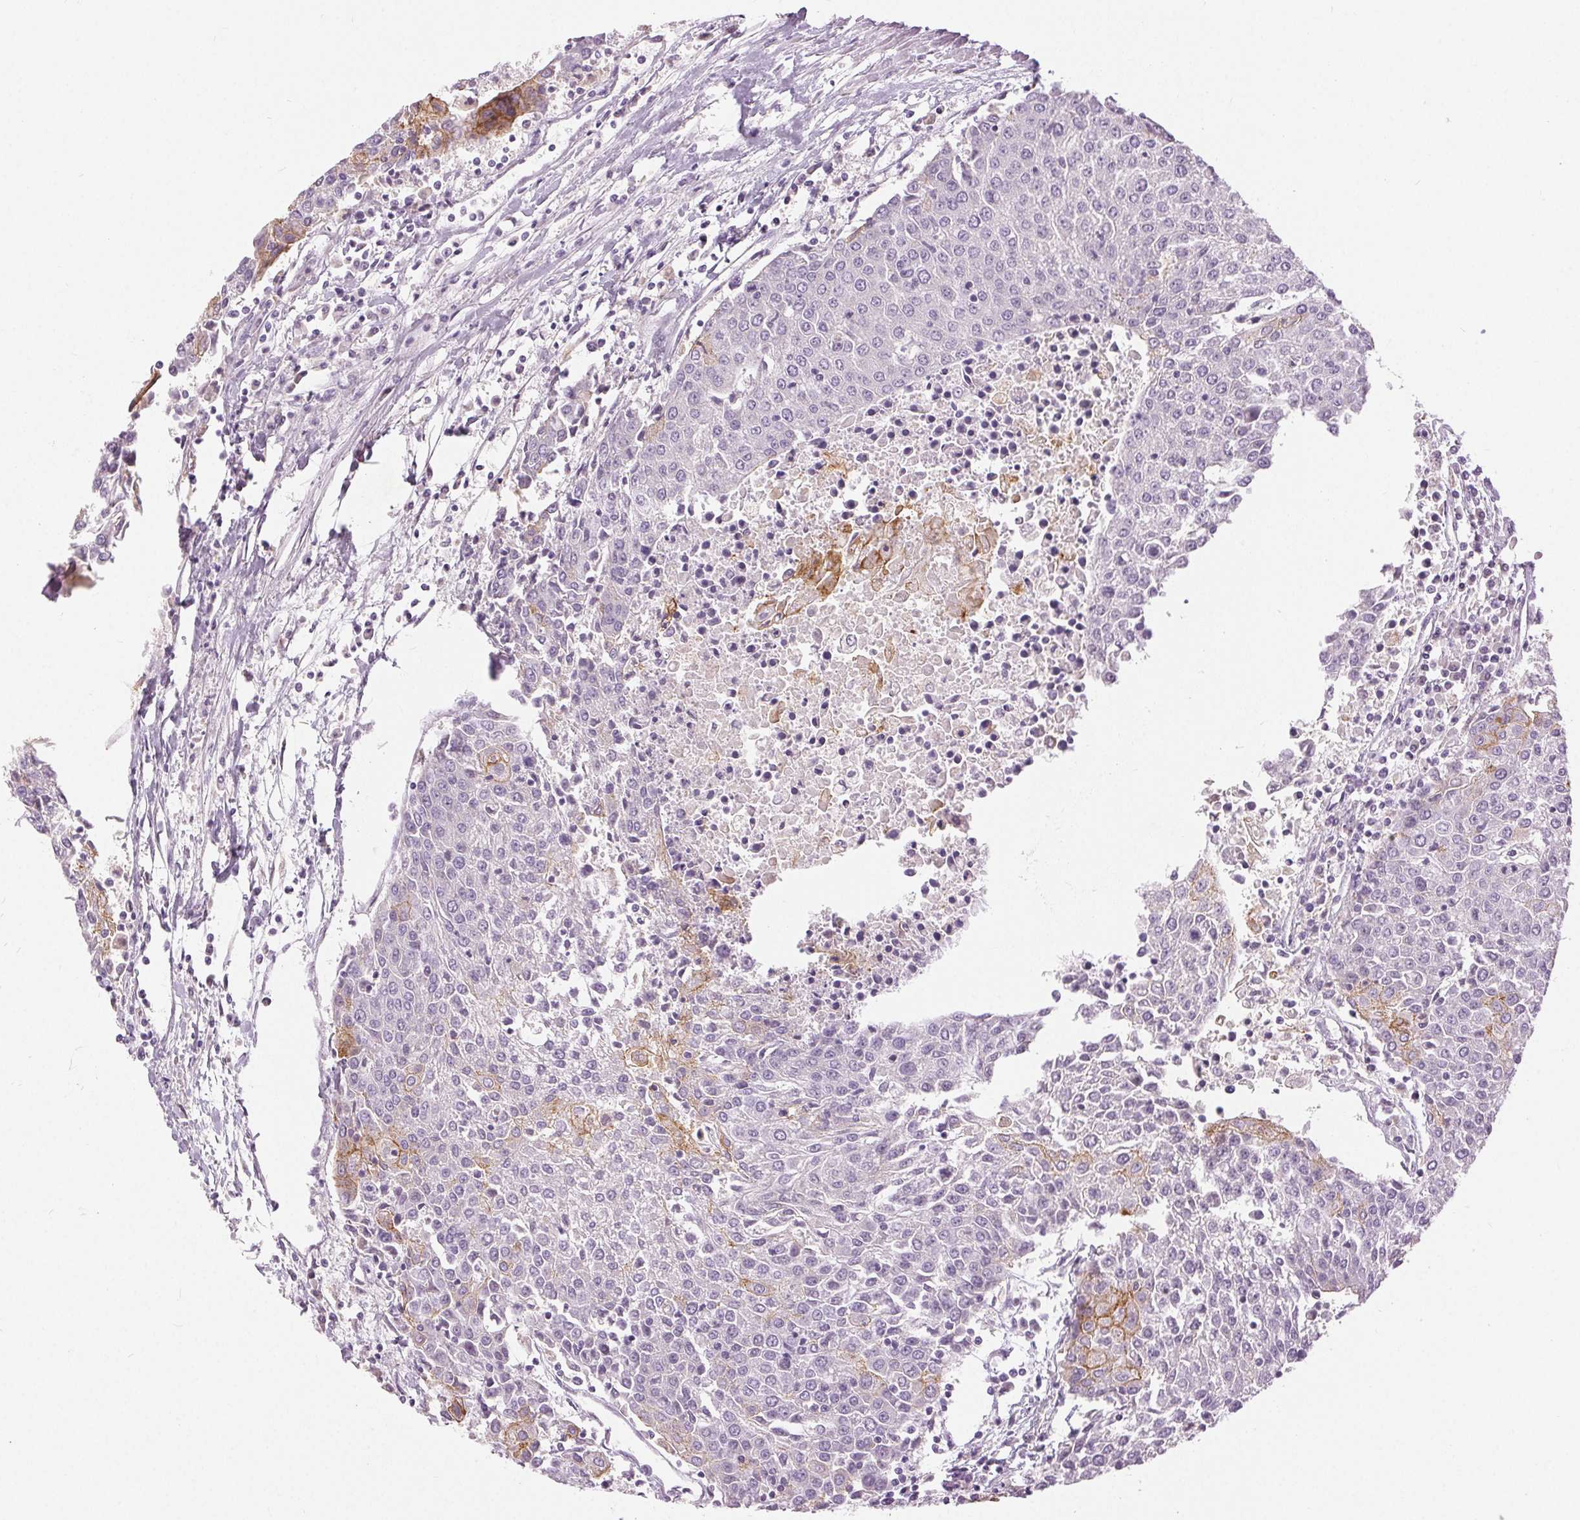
{"staining": {"intensity": "moderate", "quantity": "<25%", "location": "cytoplasmic/membranous"}, "tissue": "urothelial cancer", "cell_type": "Tumor cells", "image_type": "cancer", "snomed": [{"axis": "morphology", "description": "Urothelial carcinoma, High grade"}, {"axis": "topography", "description": "Urinary bladder"}], "caption": "Protein staining by IHC displays moderate cytoplasmic/membranous staining in about <25% of tumor cells in urothelial carcinoma (high-grade). The staining is performed using DAB brown chromogen to label protein expression. The nuclei are counter-stained blue using hematoxylin.", "gene": "DSG3", "patient": {"sex": "female", "age": 85}}